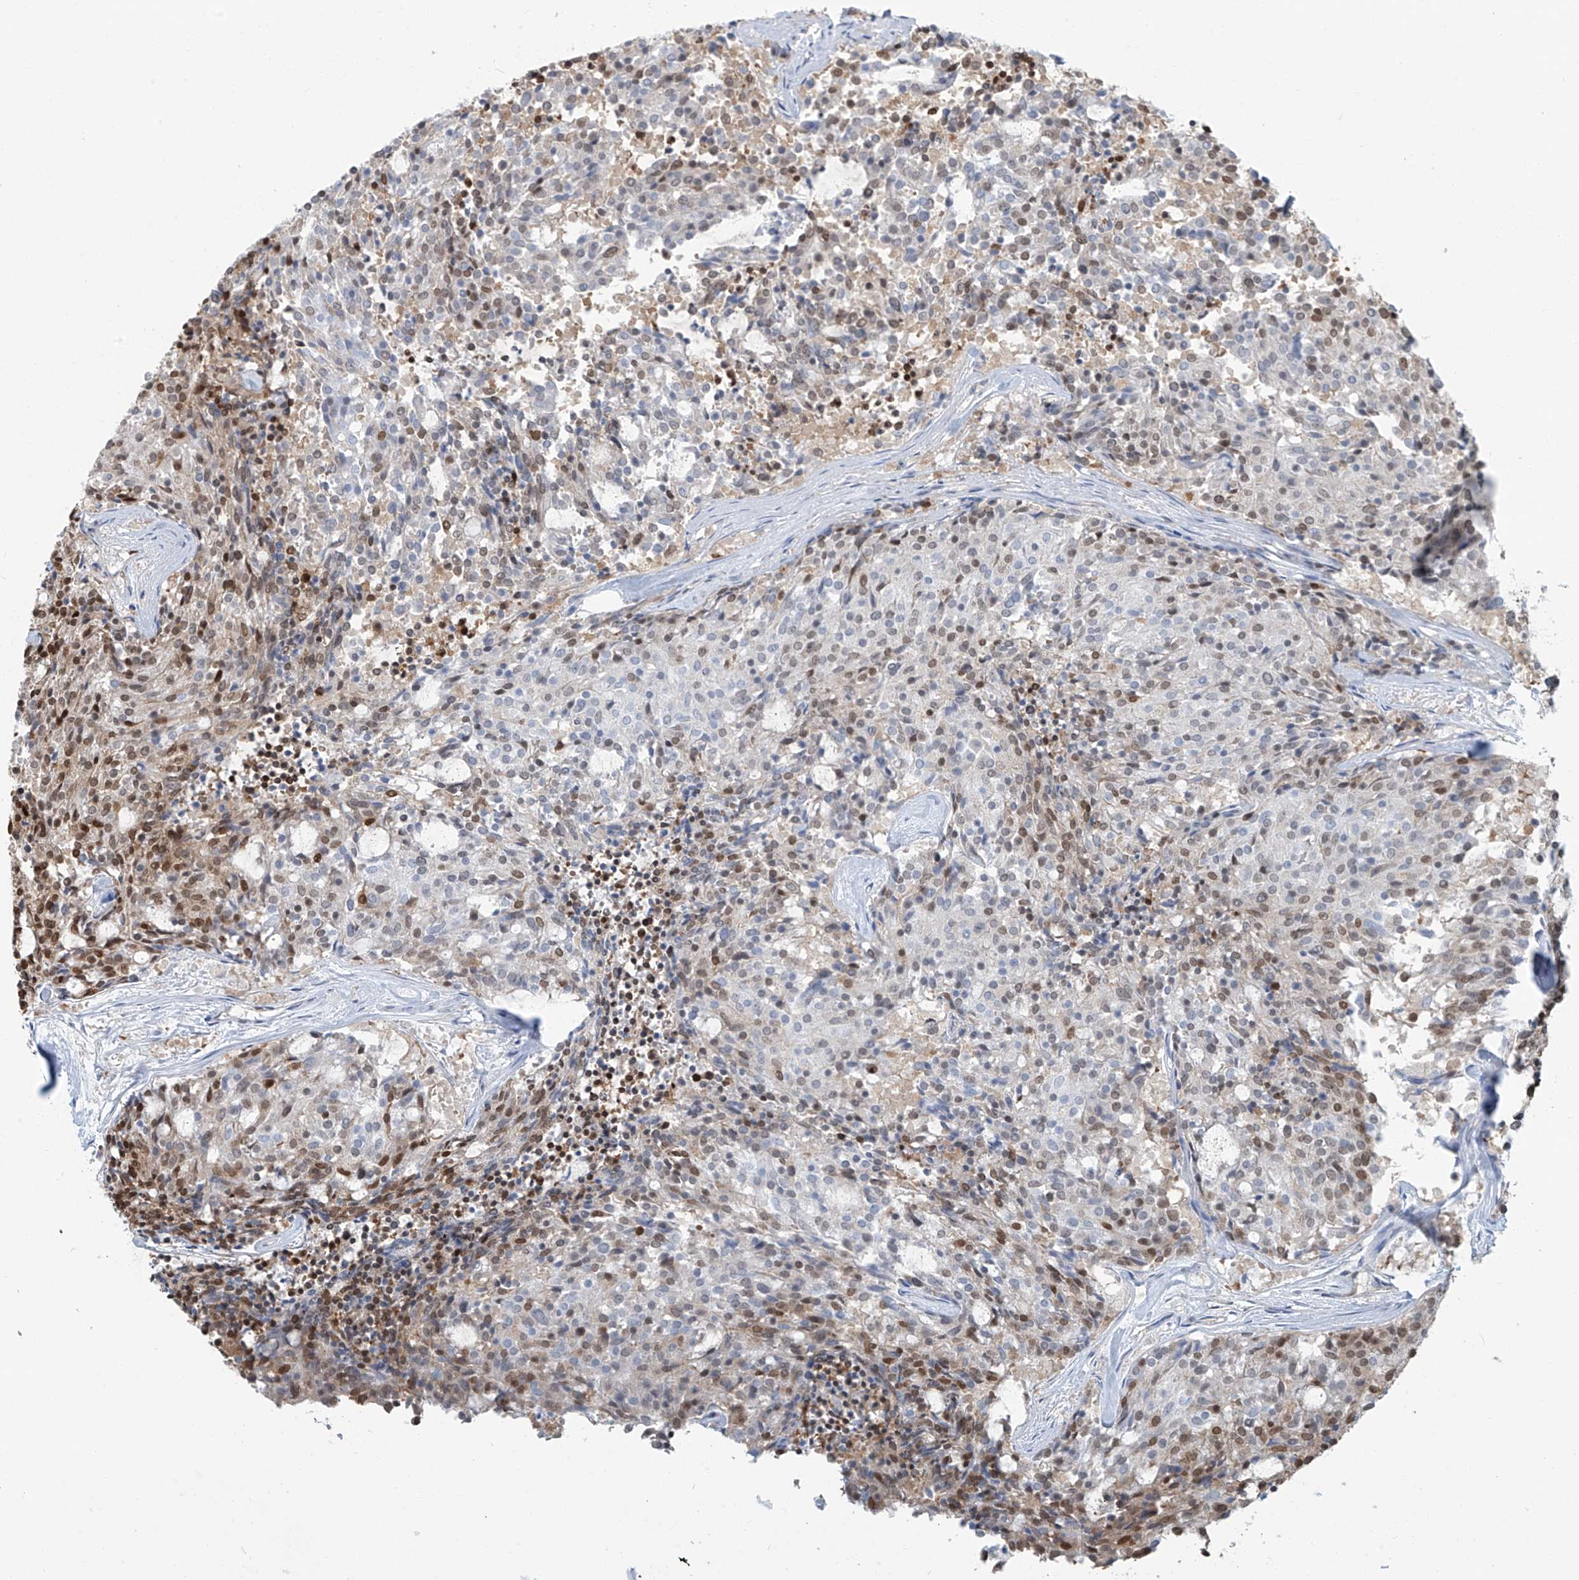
{"staining": {"intensity": "moderate", "quantity": "25%-75%", "location": "nuclear"}, "tissue": "carcinoid", "cell_type": "Tumor cells", "image_type": "cancer", "snomed": [{"axis": "morphology", "description": "Carcinoid, malignant, NOS"}, {"axis": "topography", "description": "Pancreas"}], "caption": "Carcinoid (malignant) was stained to show a protein in brown. There is medium levels of moderate nuclear expression in about 25%-75% of tumor cells.", "gene": "SARNP", "patient": {"sex": "female", "age": 54}}